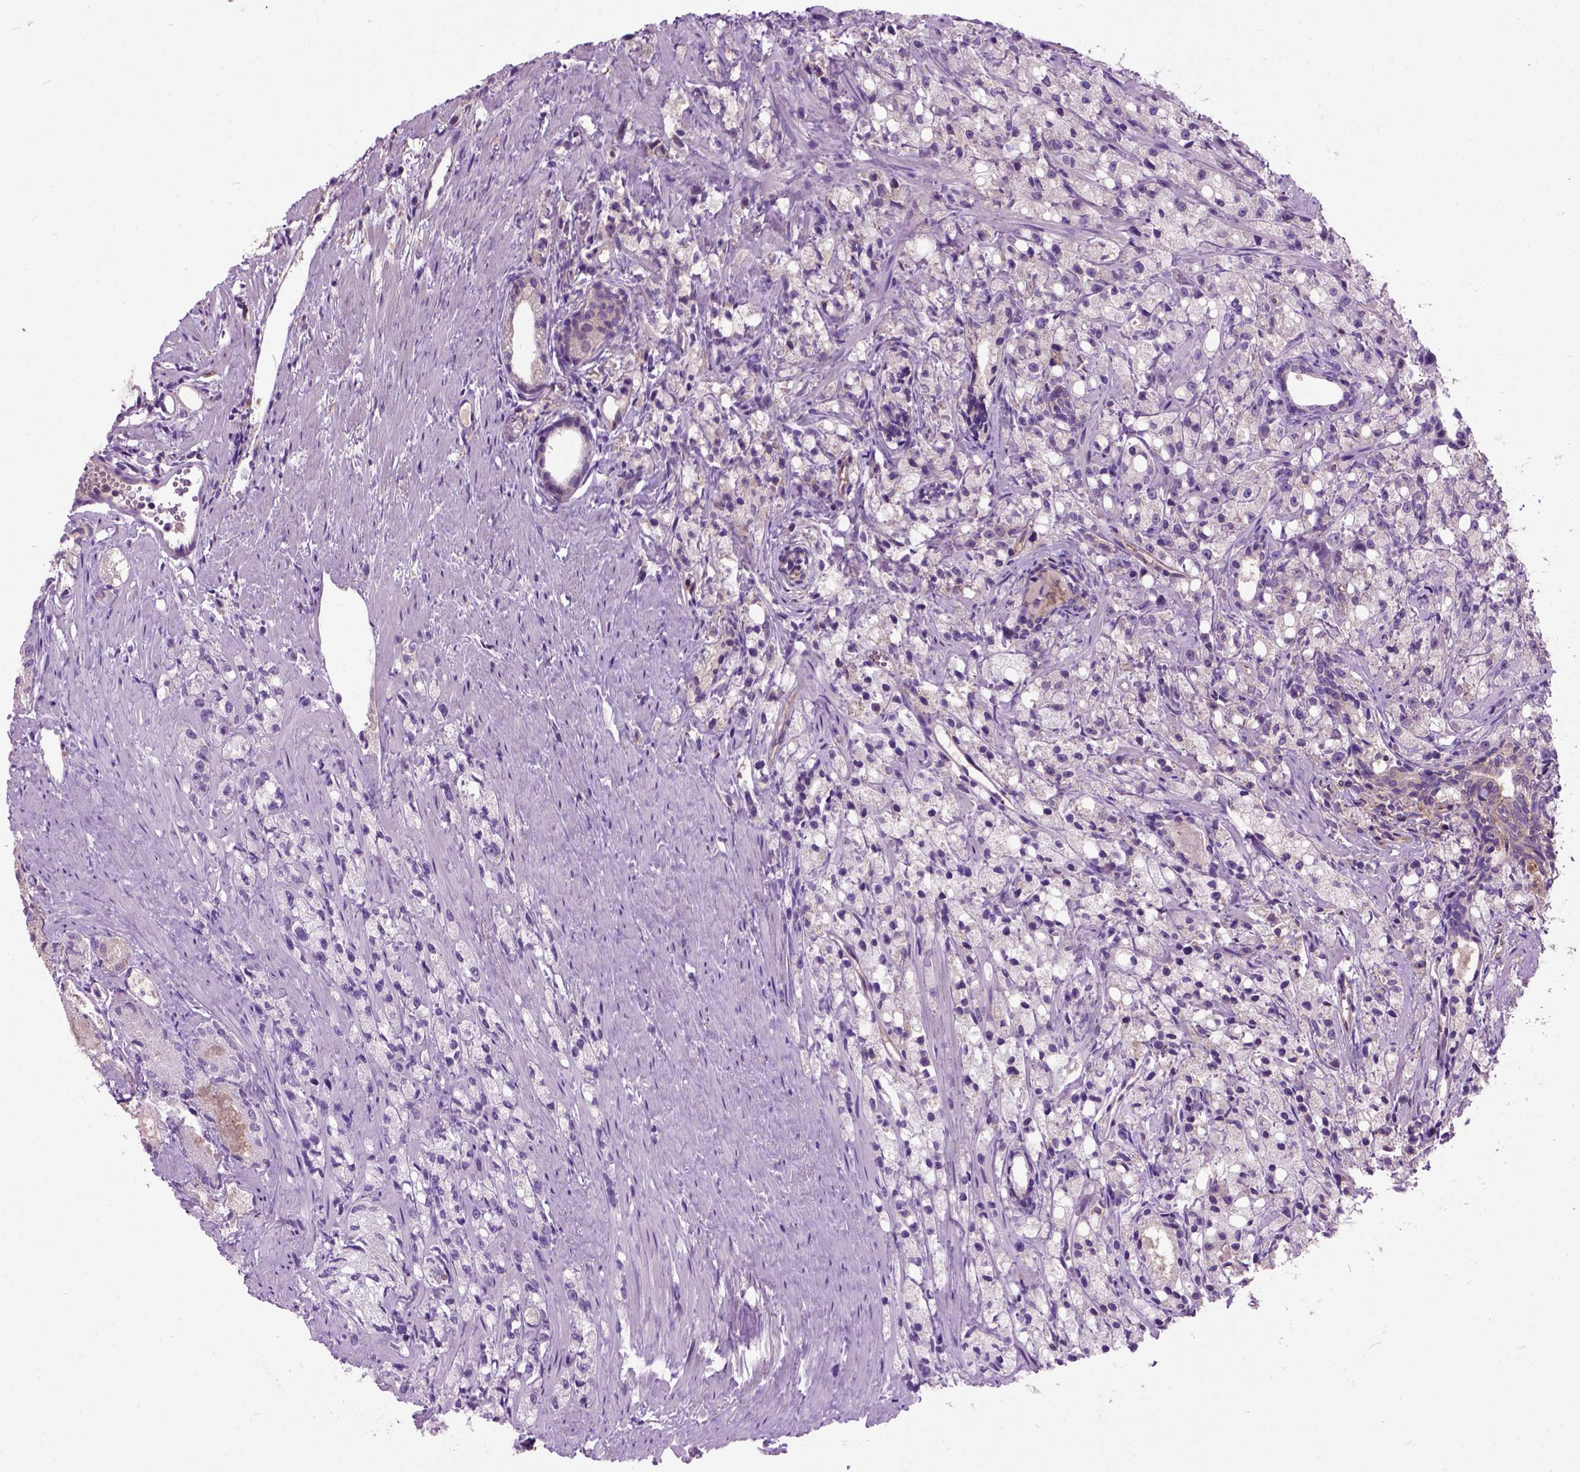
{"staining": {"intensity": "negative", "quantity": "none", "location": "none"}, "tissue": "prostate cancer", "cell_type": "Tumor cells", "image_type": "cancer", "snomed": [{"axis": "morphology", "description": "Adenocarcinoma, High grade"}, {"axis": "topography", "description": "Prostate"}], "caption": "An immunohistochemistry (IHC) photomicrograph of prostate cancer is shown. There is no staining in tumor cells of prostate cancer.", "gene": "SEMA4F", "patient": {"sex": "male", "age": 75}}